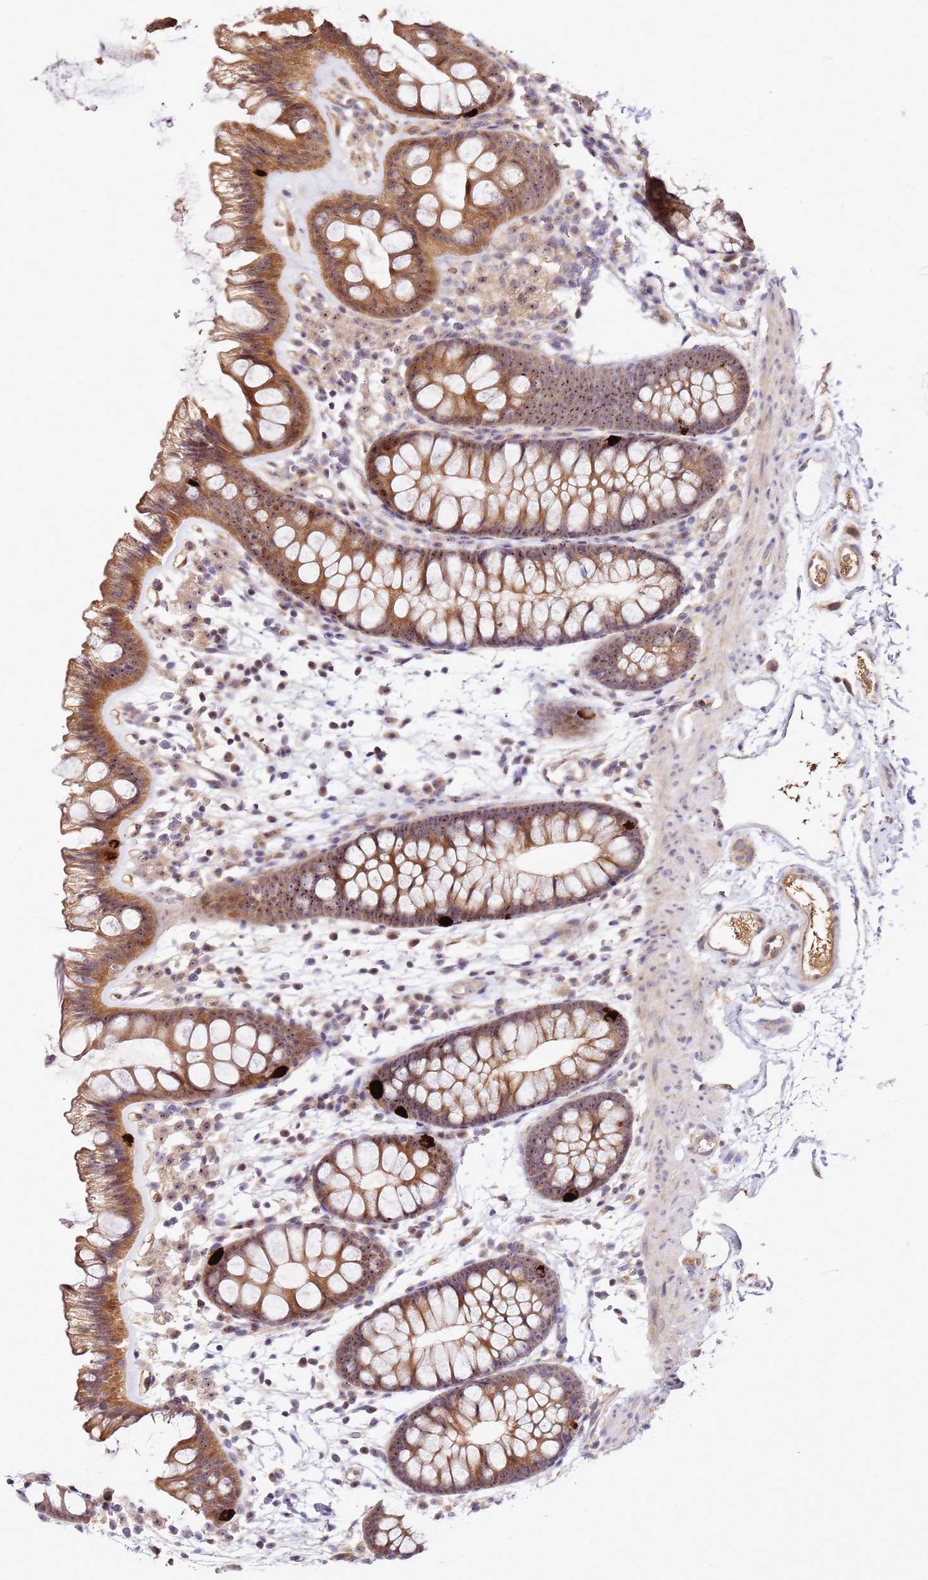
{"staining": {"intensity": "moderate", "quantity": ">75%", "location": "cytoplasmic/membranous"}, "tissue": "colon", "cell_type": "Endothelial cells", "image_type": "normal", "snomed": [{"axis": "morphology", "description": "Normal tissue, NOS"}, {"axis": "topography", "description": "Colon"}], "caption": "This is a photomicrograph of immunohistochemistry (IHC) staining of normal colon, which shows moderate staining in the cytoplasmic/membranous of endothelial cells.", "gene": "DDX27", "patient": {"sex": "female", "age": 62}}